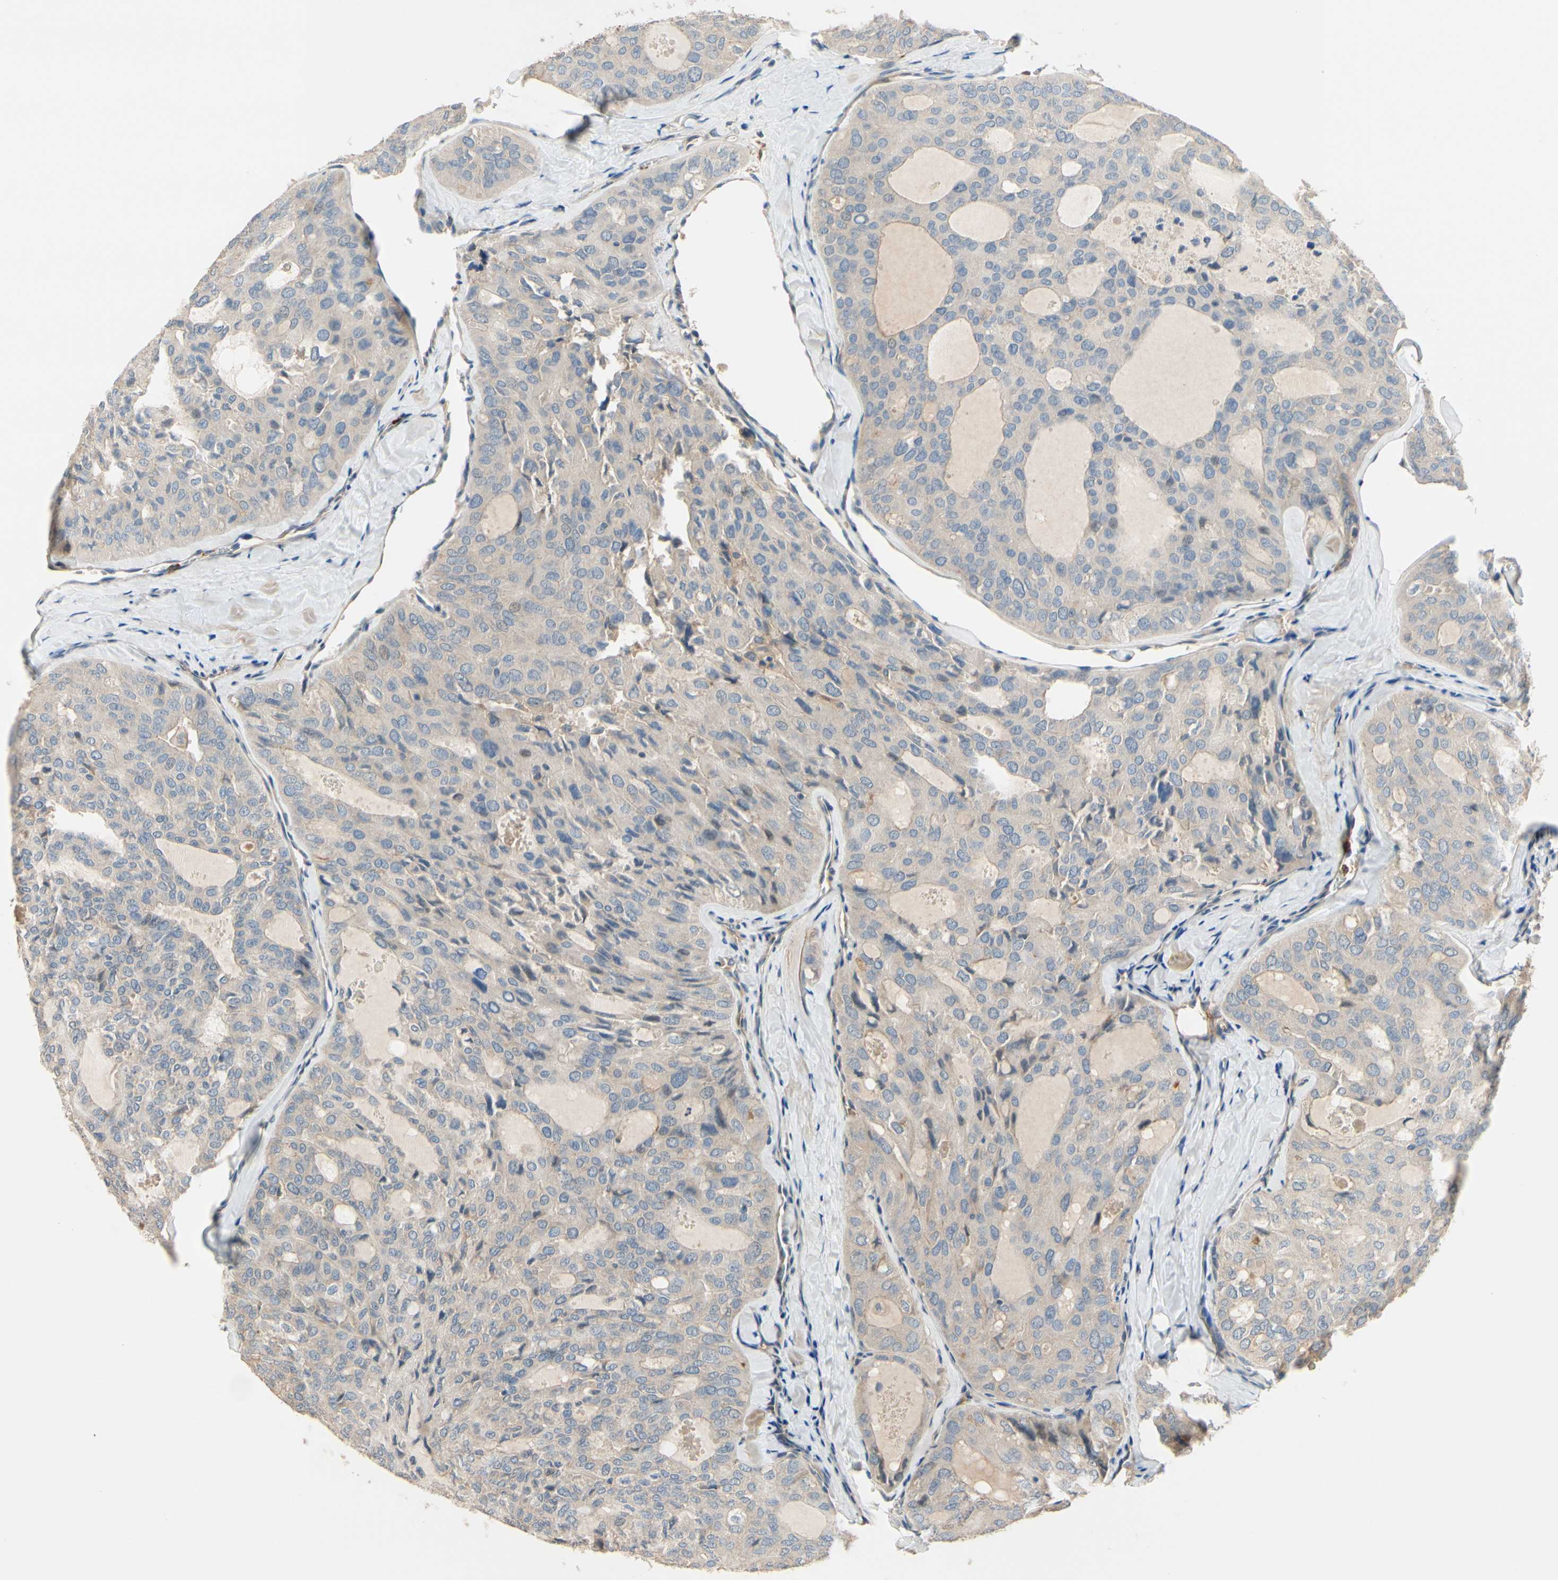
{"staining": {"intensity": "weak", "quantity": ">75%", "location": "cytoplasmic/membranous"}, "tissue": "thyroid cancer", "cell_type": "Tumor cells", "image_type": "cancer", "snomed": [{"axis": "morphology", "description": "Follicular adenoma carcinoma, NOS"}, {"axis": "topography", "description": "Thyroid gland"}], "caption": "Immunohistochemistry image of neoplastic tissue: thyroid follicular adenoma carcinoma stained using immunohistochemistry (IHC) shows low levels of weak protein expression localized specifically in the cytoplasmic/membranous of tumor cells, appearing as a cytoplasmic/membranous brown color.", "gene": "SIGLEC5", "patient": {"sex": "male", "age": 75}}